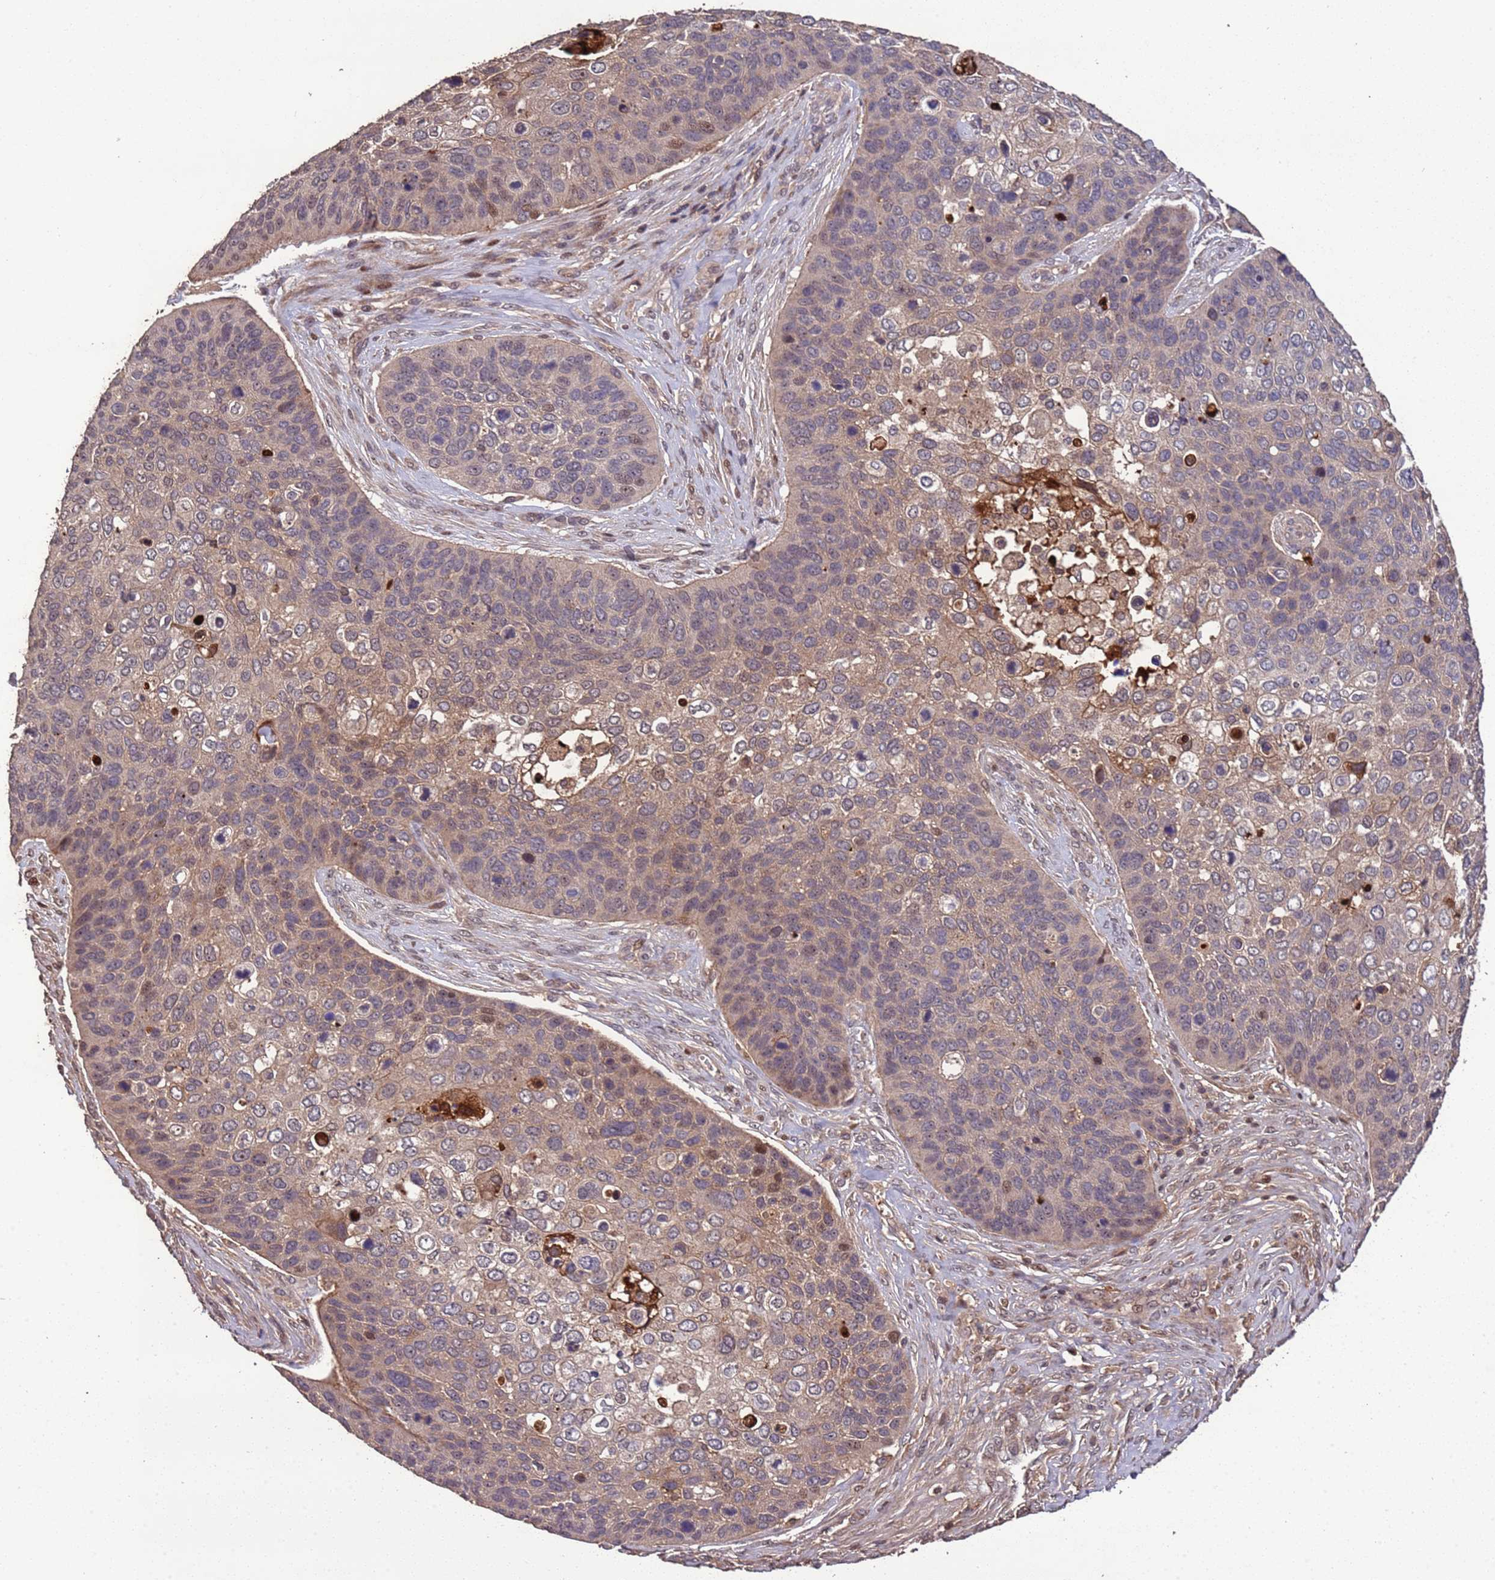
{"staining": {"intensity": "weak", "quantity": "25%-75%", "location": "cytoplasmic/membranous,nuclear"}, "tissue": "skin cancer", "cell_type": "Tumor cells", "image_type": "cancer", "snomed": [{"axis": "morphology", "description": "Basal cell carcinoma"}, {"axis": "topography", "description": "Skin"}], "caption": "Human skin cancer stained for a protein (brown) shows weak cytoplasmic/membranous and nuclear positive positivity in about 25%-75% of tumor cells.", "gene": "CCDC184", "patient": {"sex": "female", "age": 74}}